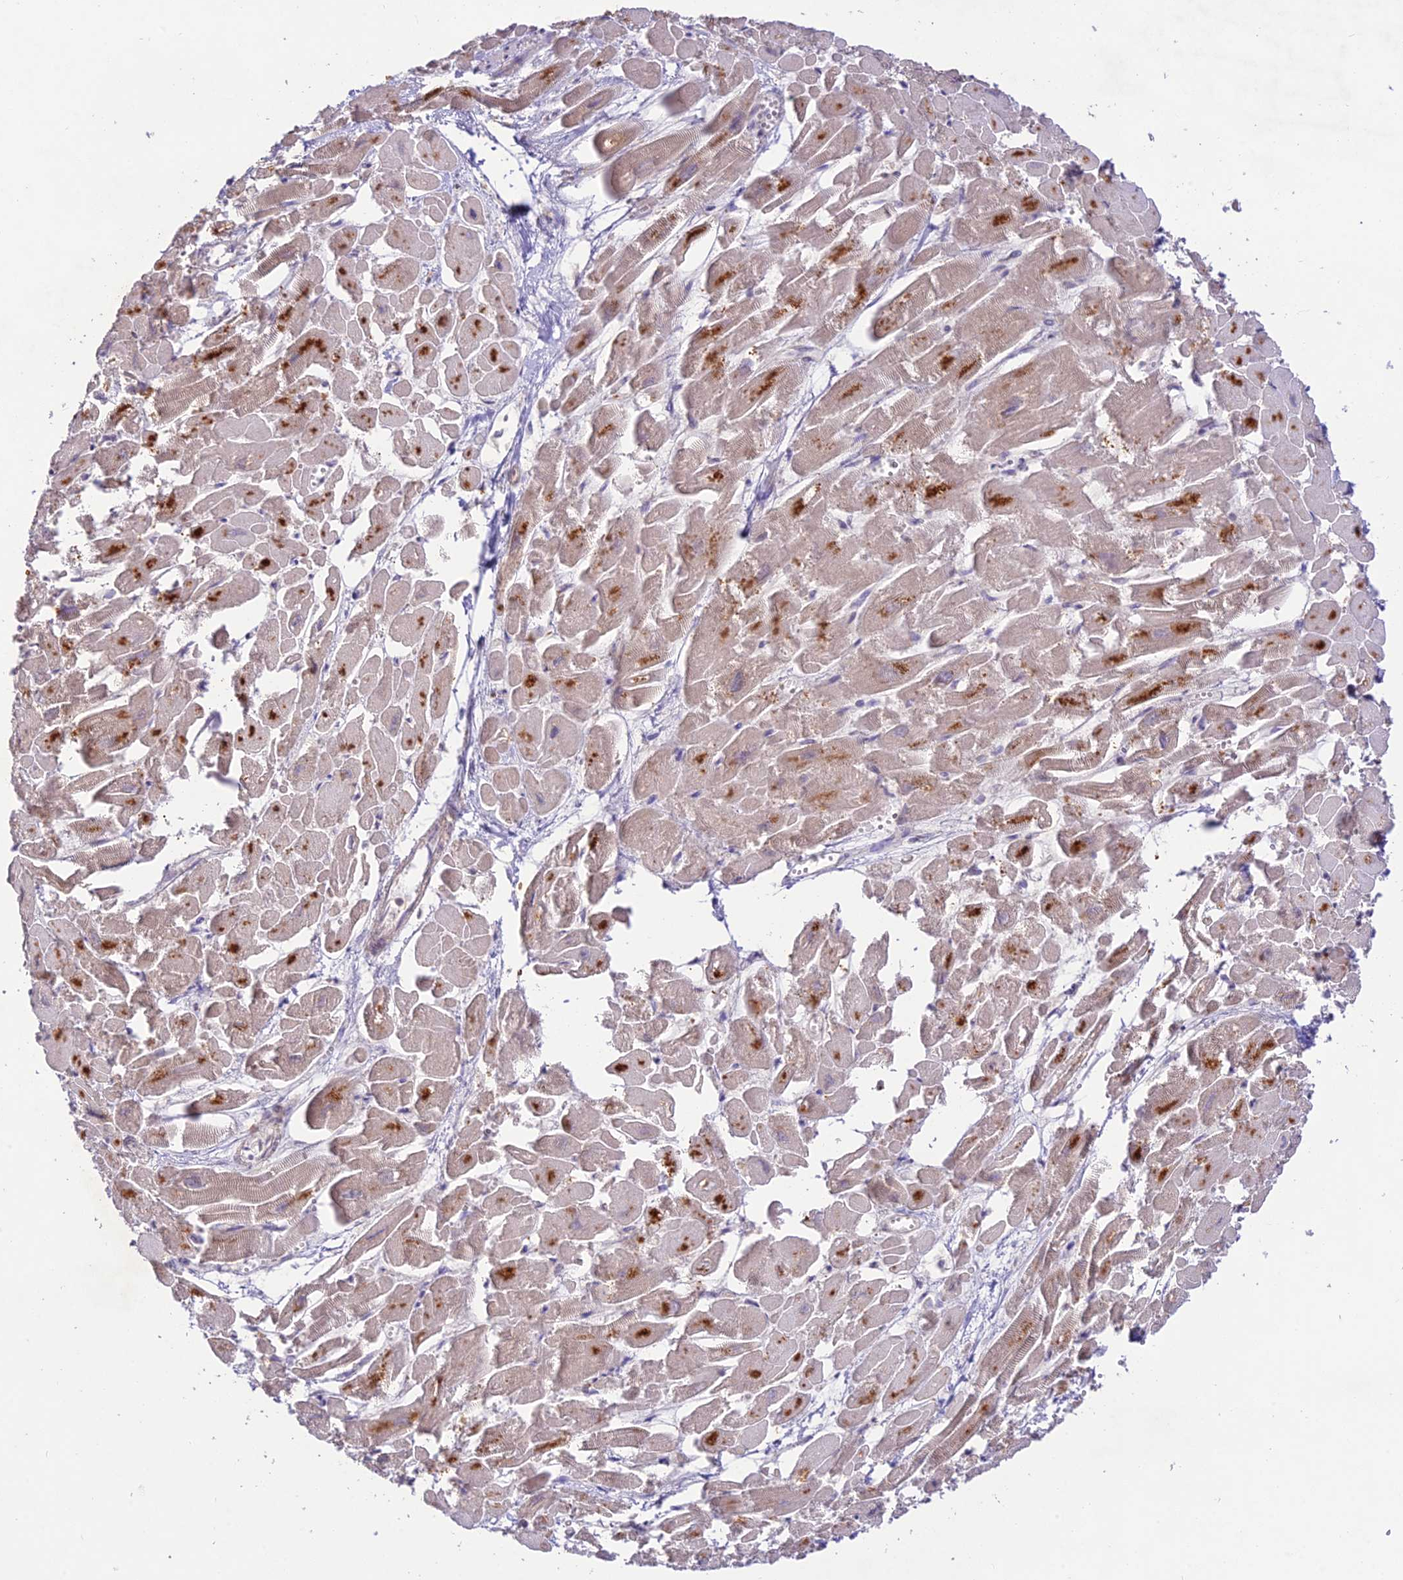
{"staining": {"intensity": "moderate", "quantity": "25%-75%", "location": "cytoplasmic/membranous"}, "tissue": "heart muscle", "cell_type": "Cardiomyocytes", "image_type": "normal", "snomed": [{"axis": "morphology", "description": "Normal tissue, NOS"}, {"axis": "topography", "description": "Heart"}], "caption": "High-magnification brightfield microscopy of benign heart muscle stained with DAB (brown) and counterstained with hematoxylin (blue). cardiomyocytes exhibit moderate cytoplasmic/membranous expression is identified in approximately25%-75% of cells. (DAB (3,3'-diaminobenzidine) IHC with brightfield microscopy, high magnification).", "gene": "TMEM259", "patient": {"sex": "male", "age": 54}}